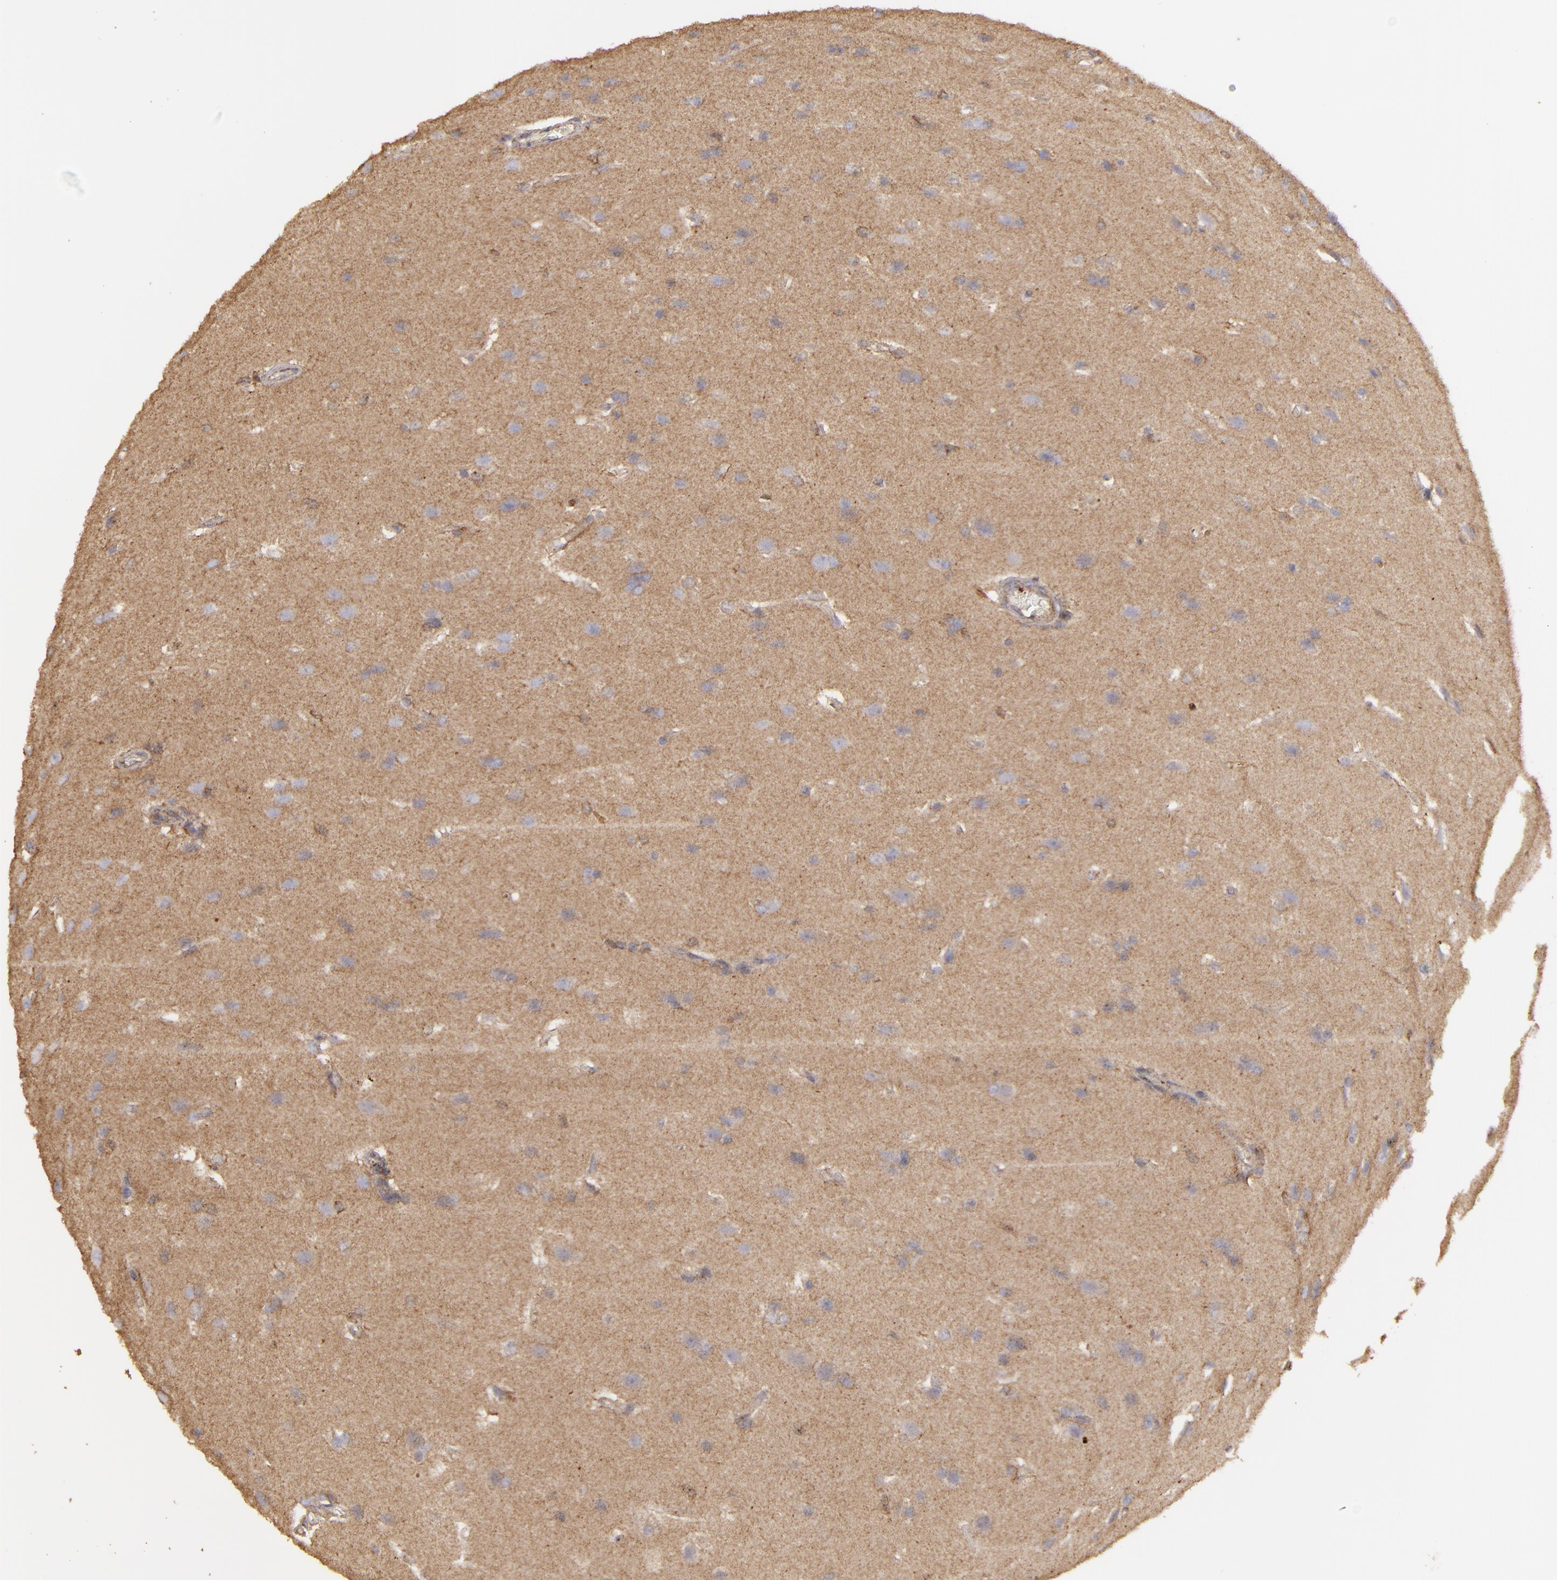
{"staining": {"intensity": "moderate", "quantity": ">75%", "location": "cytoplasmic/membranous"}, "tissue": "glioma", "cell_type": "Tumor cells", "image_type": "cancer", "snomed": [{"axis": "morphology", "description": "Glioma, malignant, High grade"}, {"axis": "topography", "description": "Brain"}], "caption": "Glioma stained with DAB (3,3'-diaminobenzidine) immunohistochemistry demonstrates medium levels of moderate cytoplasmic/membranous positivity in approximately >75% of tumor cells.", "gene": "ACTB", "patient": {"sex": "male", "age": 68}}